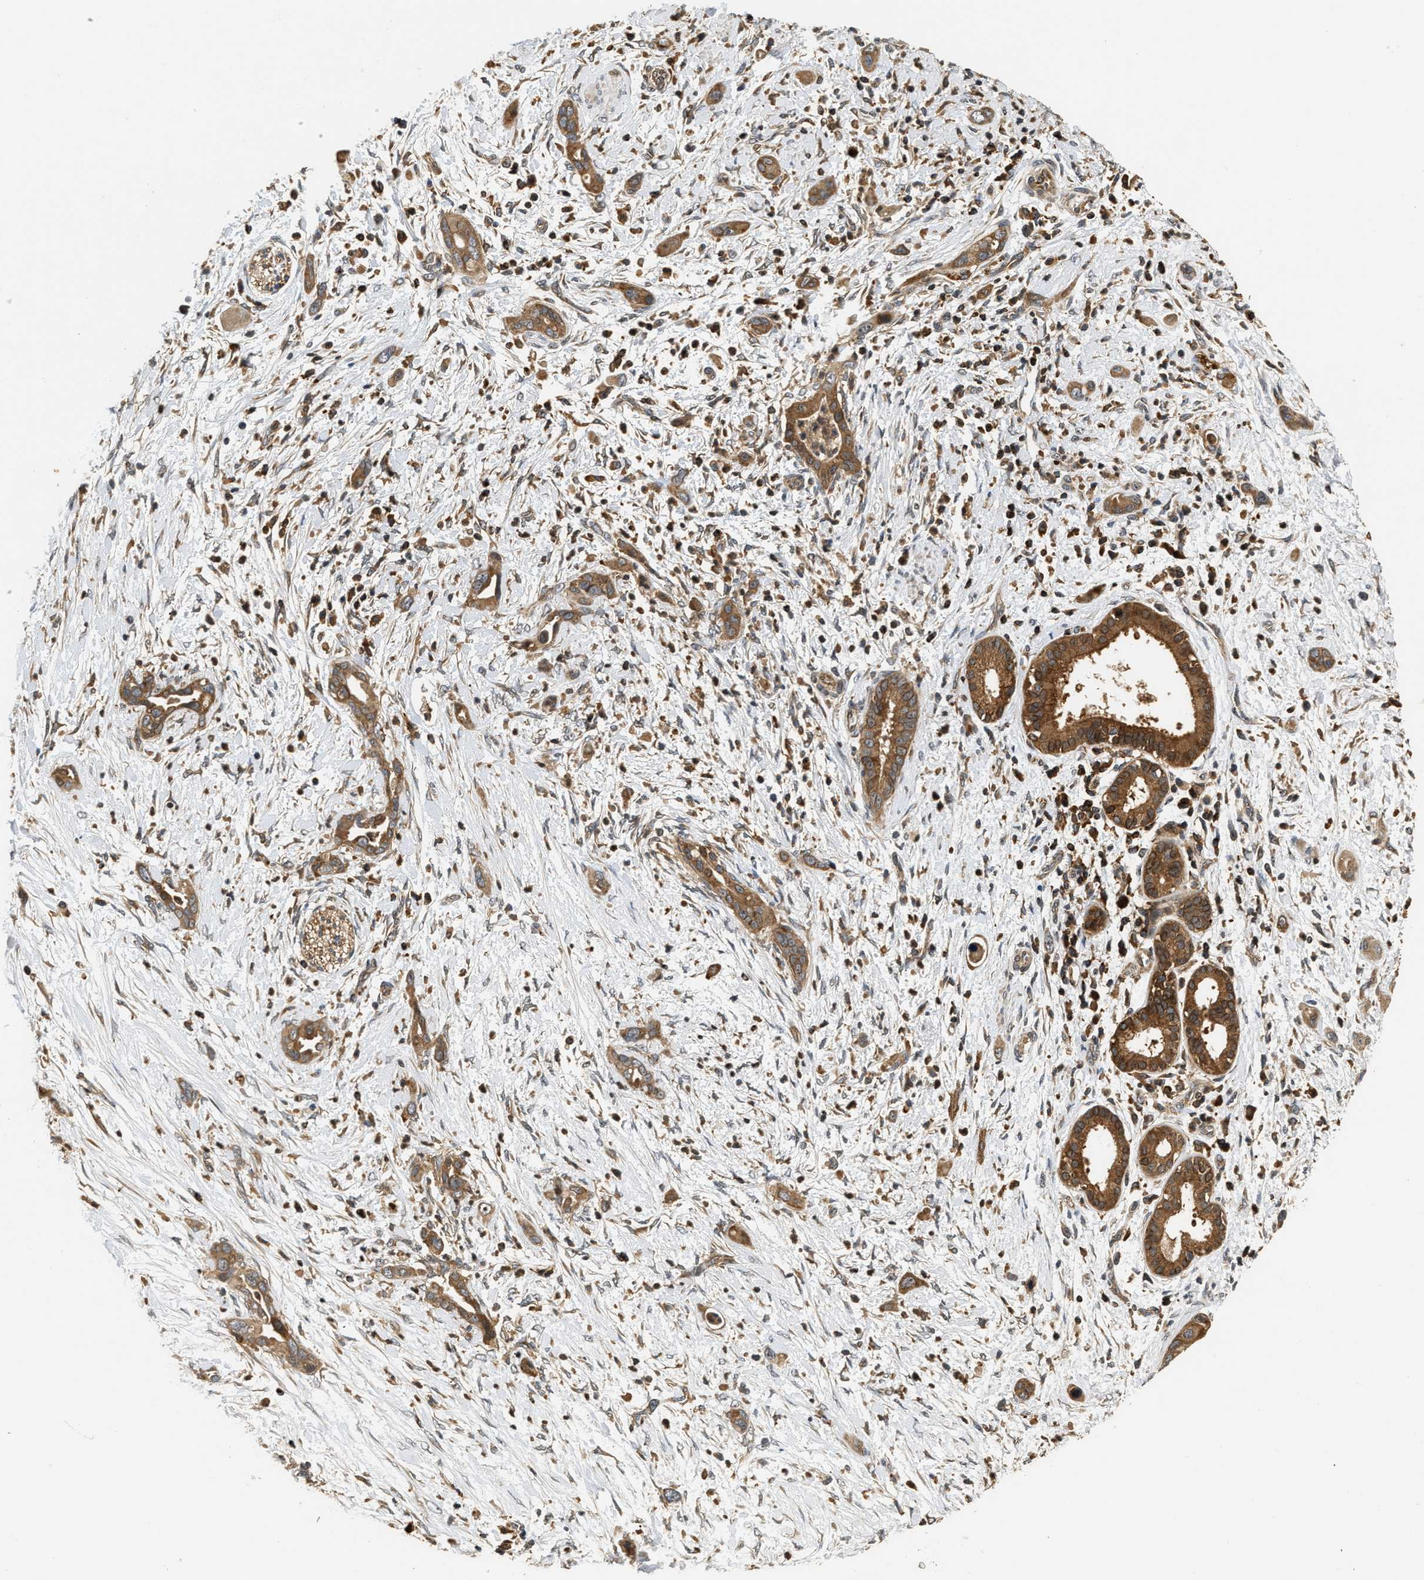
{"staining": {"intensity": "strong", "quantity": ">75%", "location": "cytoplasmic/membranous,nuclear"}, "tissue": "pancreatic cancer", "cell_type": "Tumor cells", "image_type": "cancer", "snomed": [{"axis": "morphology", "description": "Adenocarcinoma, NOS"}, {"axis": "topography", "description": "Pancreas"}], "caption": "Immunohistochemistry of adenocarcinoma (pancreatic) displays high levels of strong cytoplasmic/membranous and nuclear expression in approximately >75% of tumor cells.", "gene": "SNX5", "patient": {"sex": "male", "age": 59}}